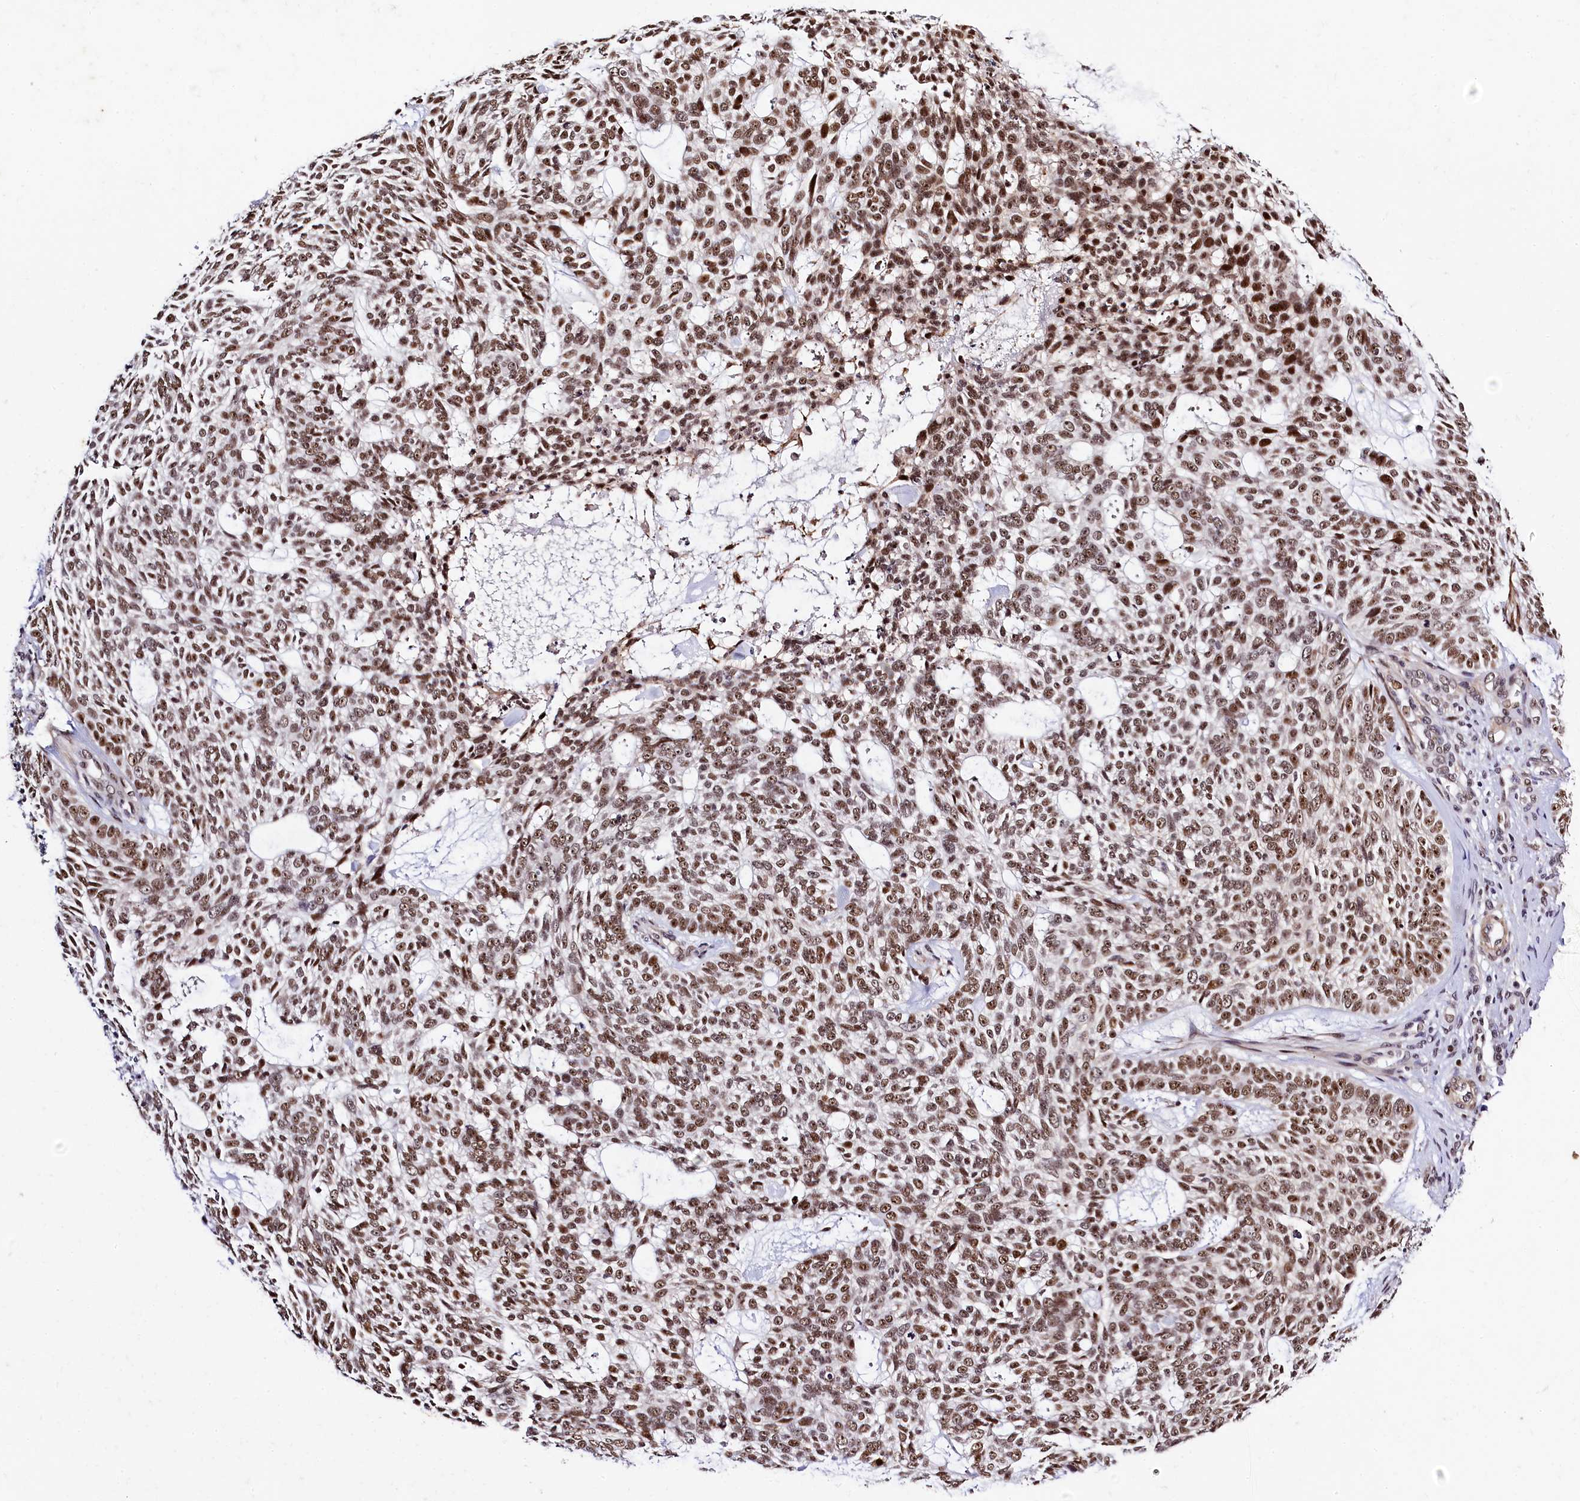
{"staining": {"intensity": "moderate", "quantity": ">75%", "location": "nuclear"}, "tissue": "skin cancer", "cell_type": "Tumor cells", "image_type": "cancer", "snomed": [{"axis": "morphology", "description": "Basal cell carcinoma"}, {"axis": "topography", "description": "Skin"}], "caption": "Moderate nuclear expression for a protein is present in approximately >75% of tumor cells of skin basal cell carcinoma using IHC.", "gene": "SAMD10", "patient": {"sex": "male", "age": 75}}